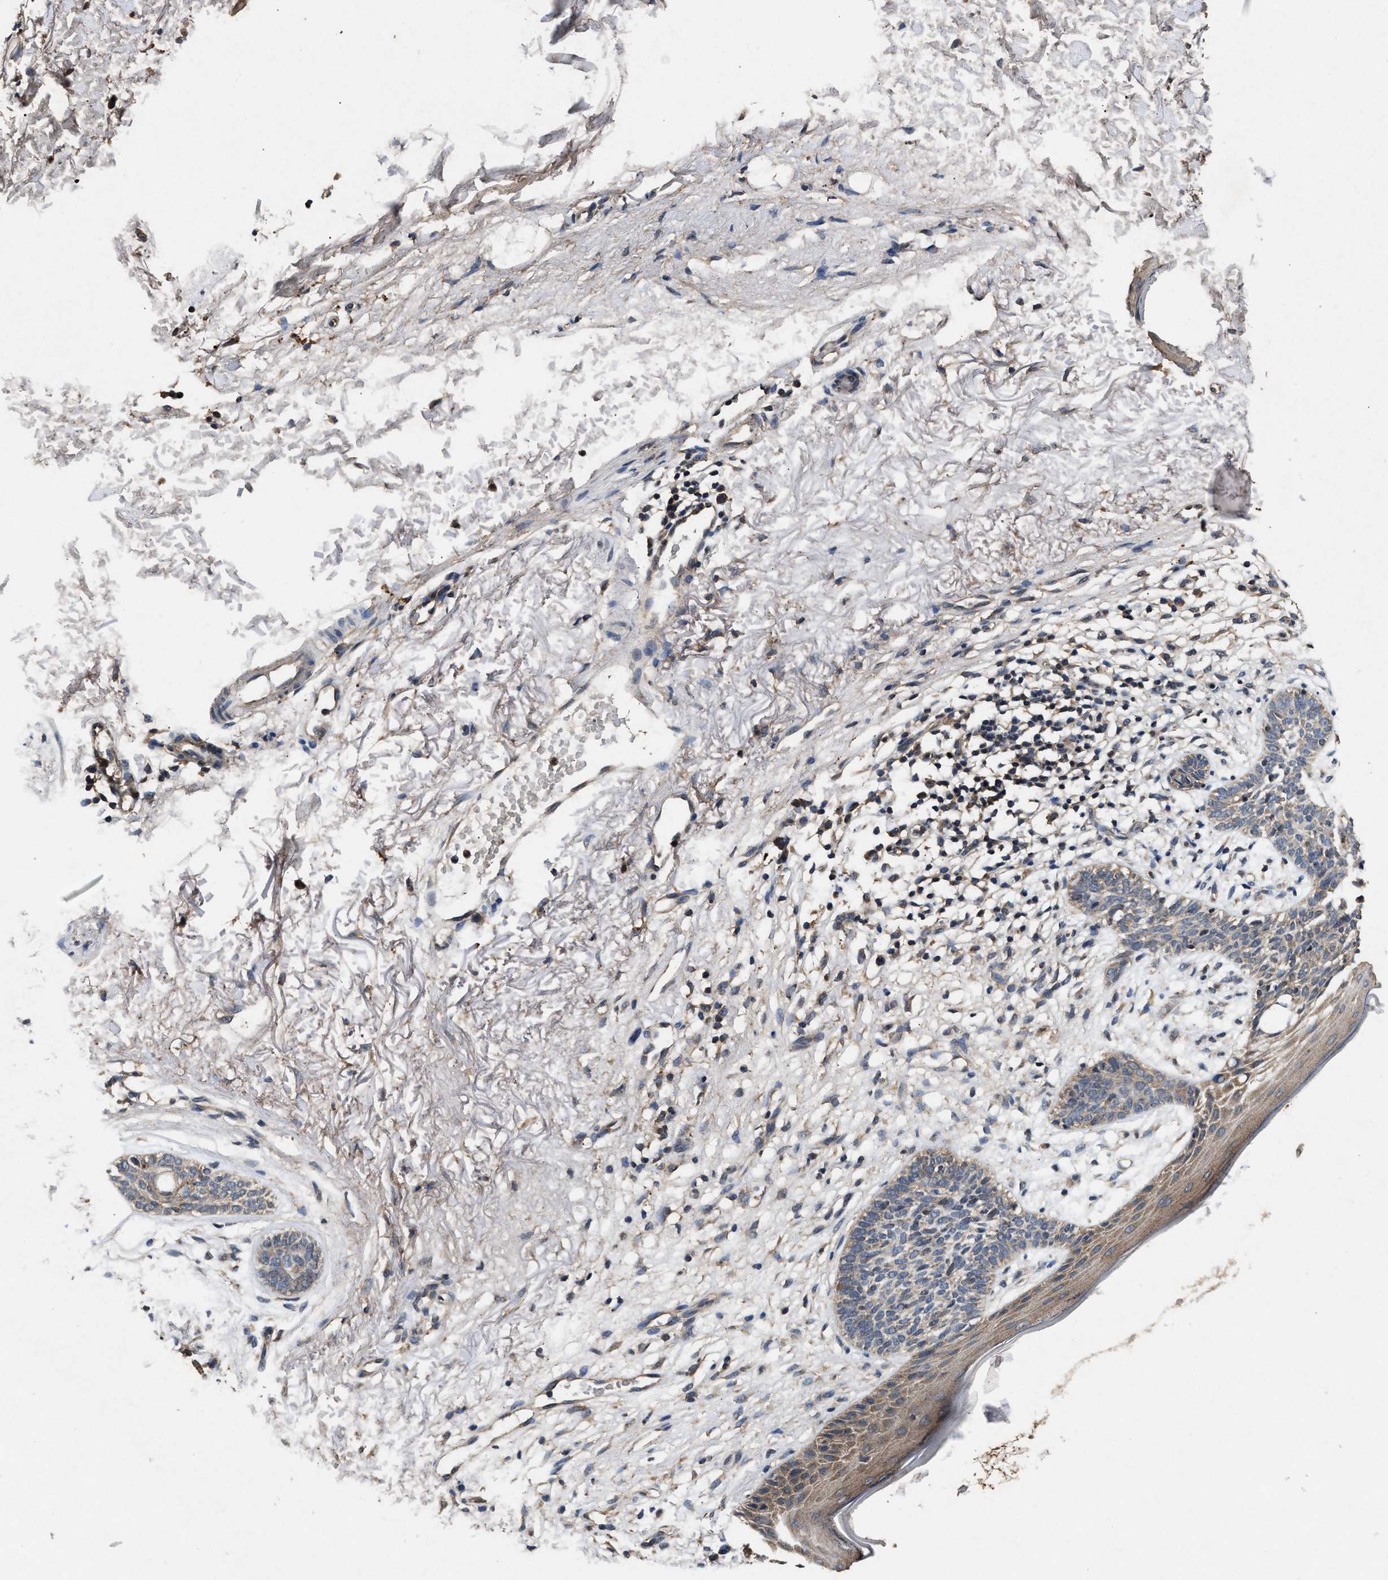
{"staining": {"intensity": "weak", "quantity": ">75%", "location": "cytoplasmic/membranous"}, "tissue": "skin cancer", "cell_type": "Tumor cells", "image_type": "cancer", "snomed": [{"axis": "morphology", "description": "Basal cell carcinoma"}, {"axis": "topography", "description": "Skin"}], "caption": "Skin cancer (basal cell carcinoma) stained with DAB (3,3'-diaminobenzidine) immunohistochemistry reveals low levels of weak cytoplasmic/membranous positivity in about >75% of tumor cells. (DAB IHC with brightfield microscopy, high magnification).", "gene": "PDAP1", "patient": {"sex": "female", "age": 70}}